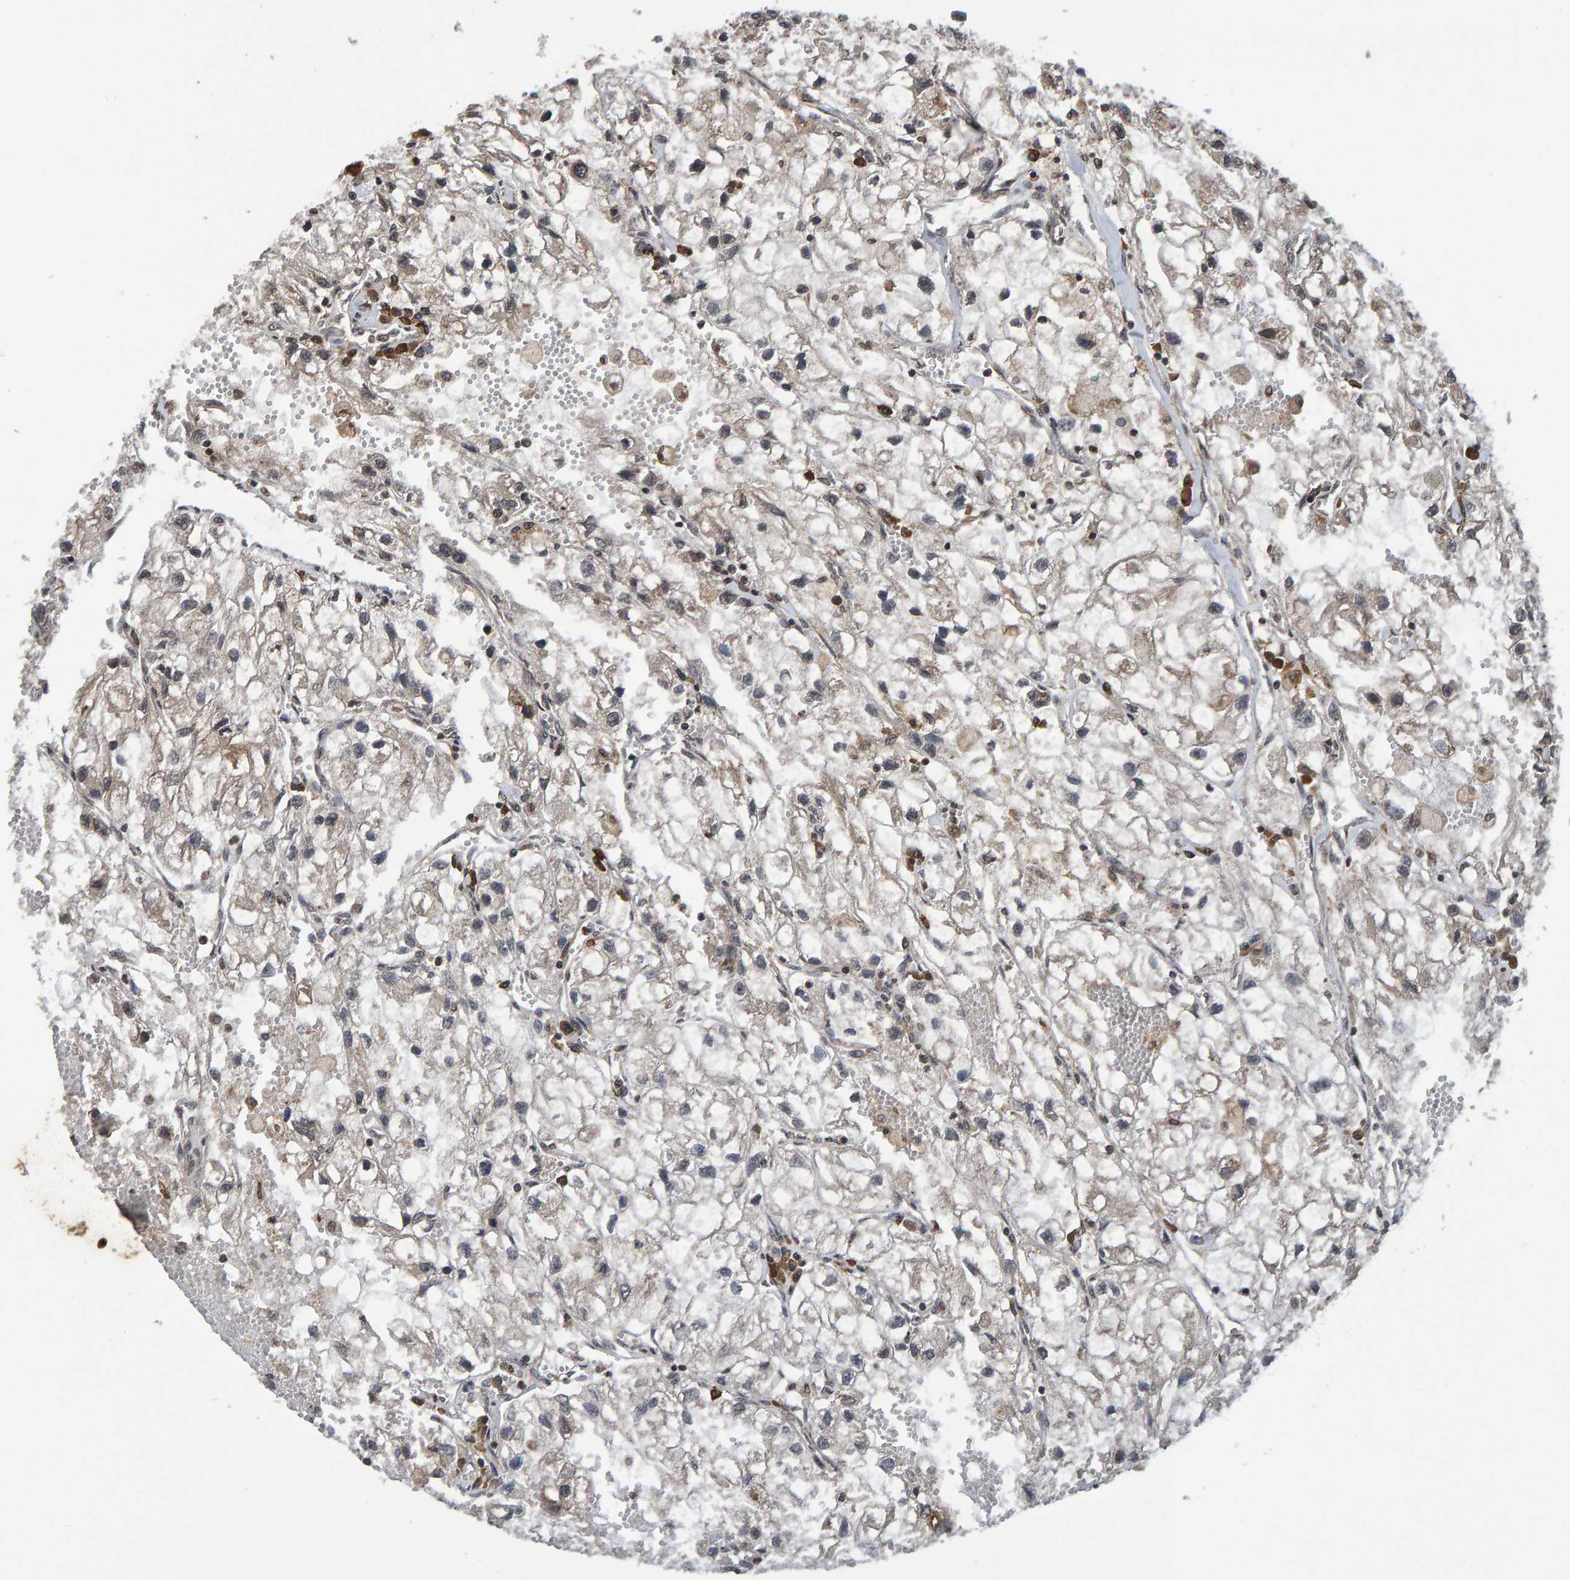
{"staining": {"intensity": "weak", "quantity": "25%-75%", "location": "cytoplasmic/membranous"}, "tissue": "renal cancer", "cell_type": "Tumor cells", "image_type": "cancer", "snomed": [{"axis": "morphology", "description": "Adenocarcinoma, NOS"}, {"axis": "topography", "description": "Kidney"}], "caption": "The micrograph demonstrates immunohistochemical staining of adenocarcinoma (renal). There is weak cytoplasmic/membranous staining is present in about 25%-75% of tumor cells.", "gene": "GAB2", "patient": {"sex": "female", "age": 70}}